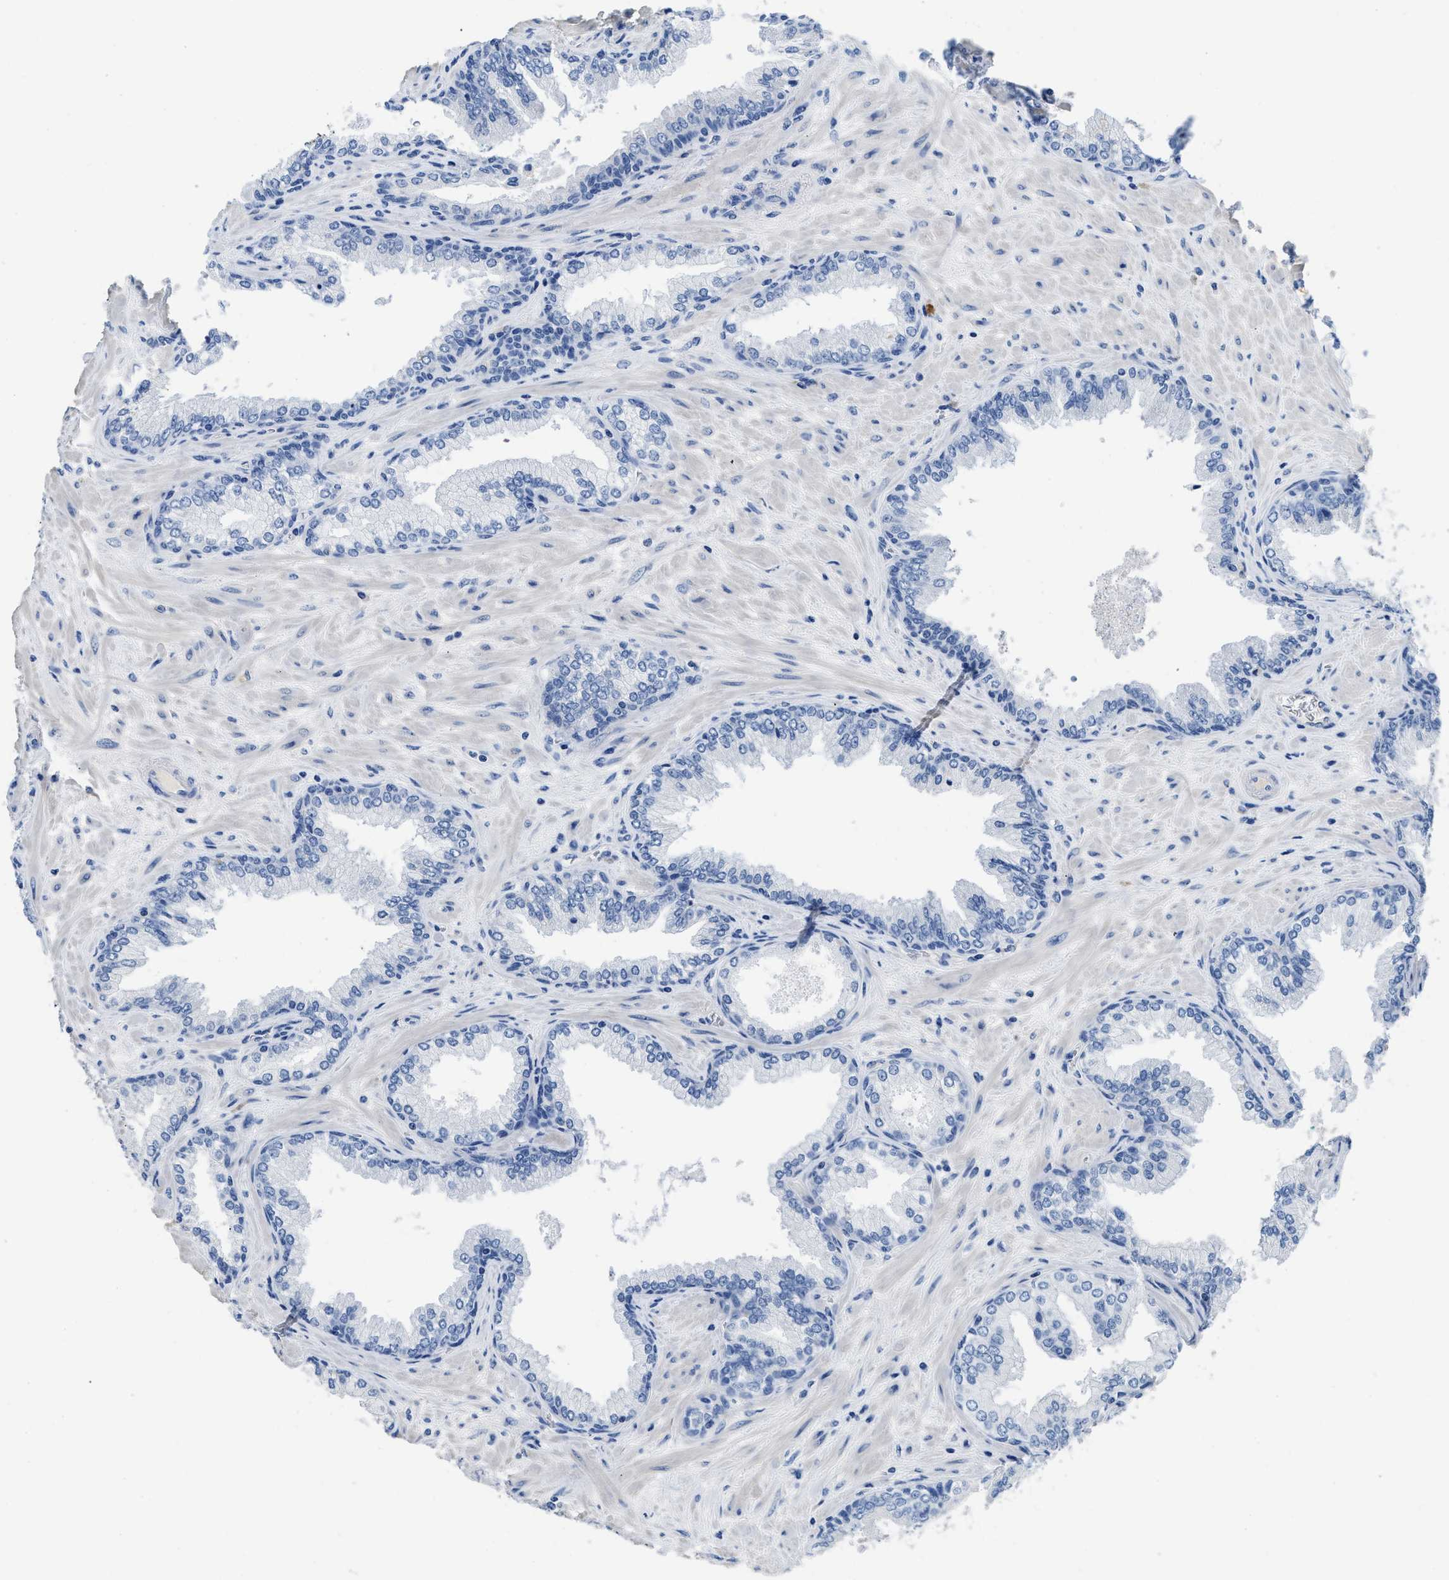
{"staining": {"intensity": "negative", "quantity": "none", "location": "none"}, "tissue": "prostate cancer", "cell_type": "Tumor cells", "image_type": "cancer", "snomed": [{"axis": "morphology", "description": "Adenocarcinoma, High grade"}, {"axis": "topography", "description": "Prostate"}], "caption": "Tumor cells show no significant expression in prostate cancer.", "gene": "C1S", "patient": {"sex": "male", "age": 71}}